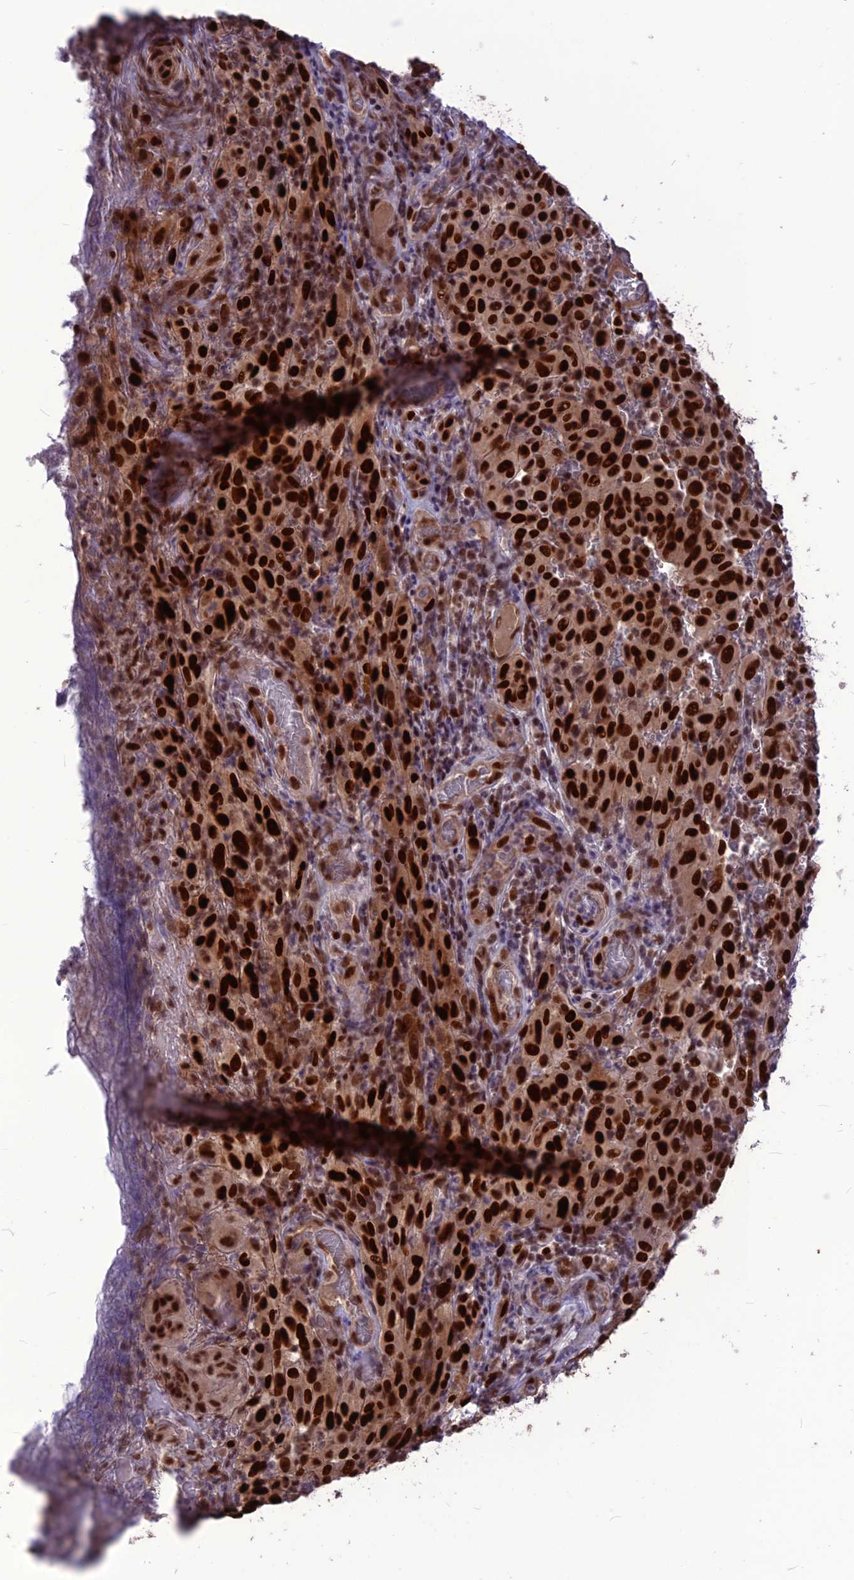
{"staining": {"intensity": "strong", "quantity": ">75%", "location": "nuclear"}, "tissue": "melanoma", "cell_type": "Tumor cells", "image_type": "cancer", "snomed": [{"axis": "morphology", "description": "Malignant melanoma, NOS"}, {"axis": "topography", "description": "Skin"}], "caption": "Melanoma was stained to show a protein in brown. There is high levels of strong nuclear positivity in about >75% of tumor cells.", "gene": "DIS3", "patient": {"sex": "female", "age": 82}}